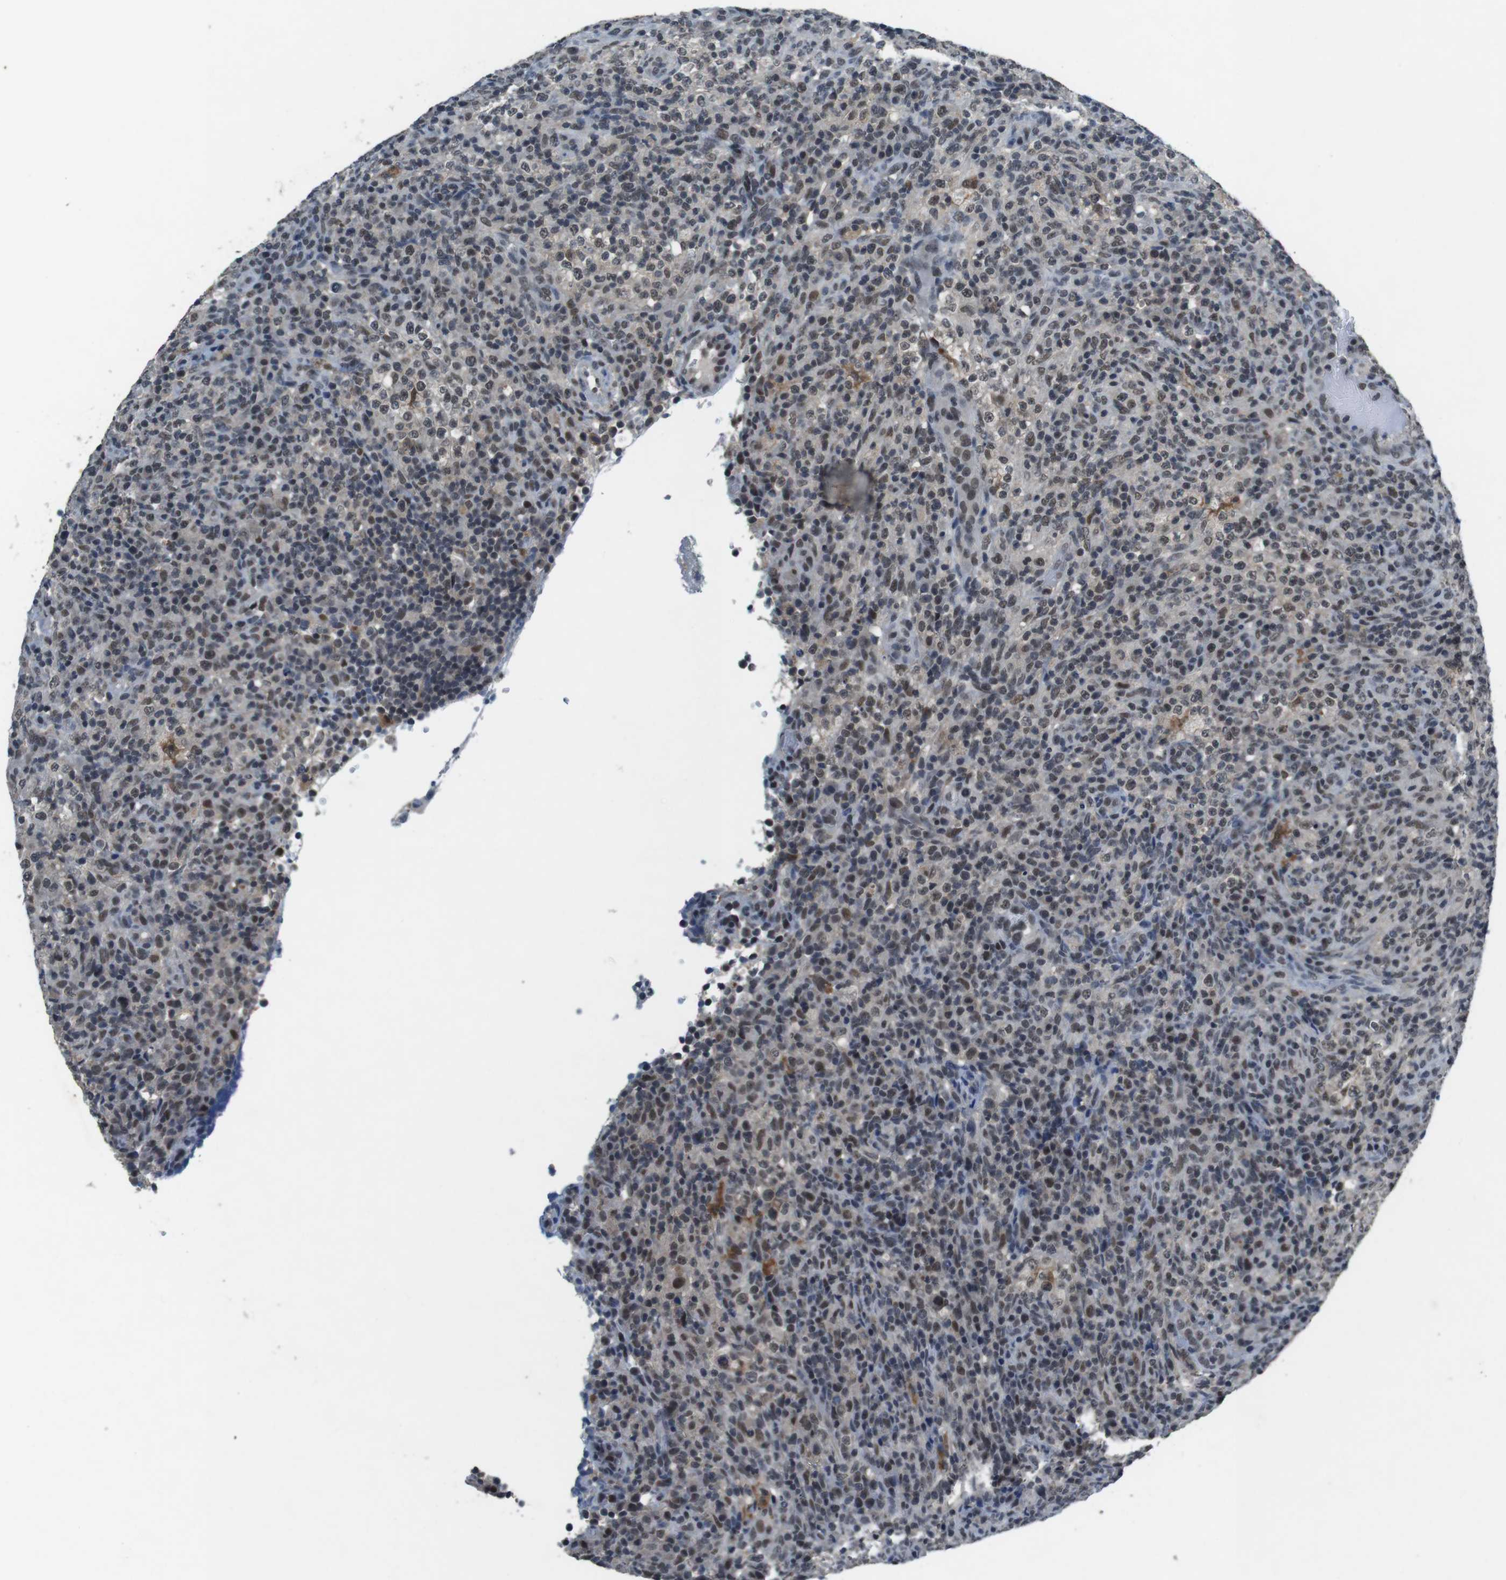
{"staining": {"intensity": "weak", "quantity": "25%-75%", "location": "nuclear"}, "tissue": "lymphoma", "cell_type": "Tumor cells", "image_type": "cancer", "snomed": [{"axis": "morphology", "description": "Malignant lymphoma, non-Hodgkin's type, High grade"}, {"axis": "topography", "description": "Lymph node"}], "caption": "High-grade malignant lymphoma, non-Hodgkin's type stained with a brown dye shows weak nuclear positive expression in approximately 25%-75% of tumor cells.", "gene": "USP7", "patient": {"sex": "female", "age": 76}}